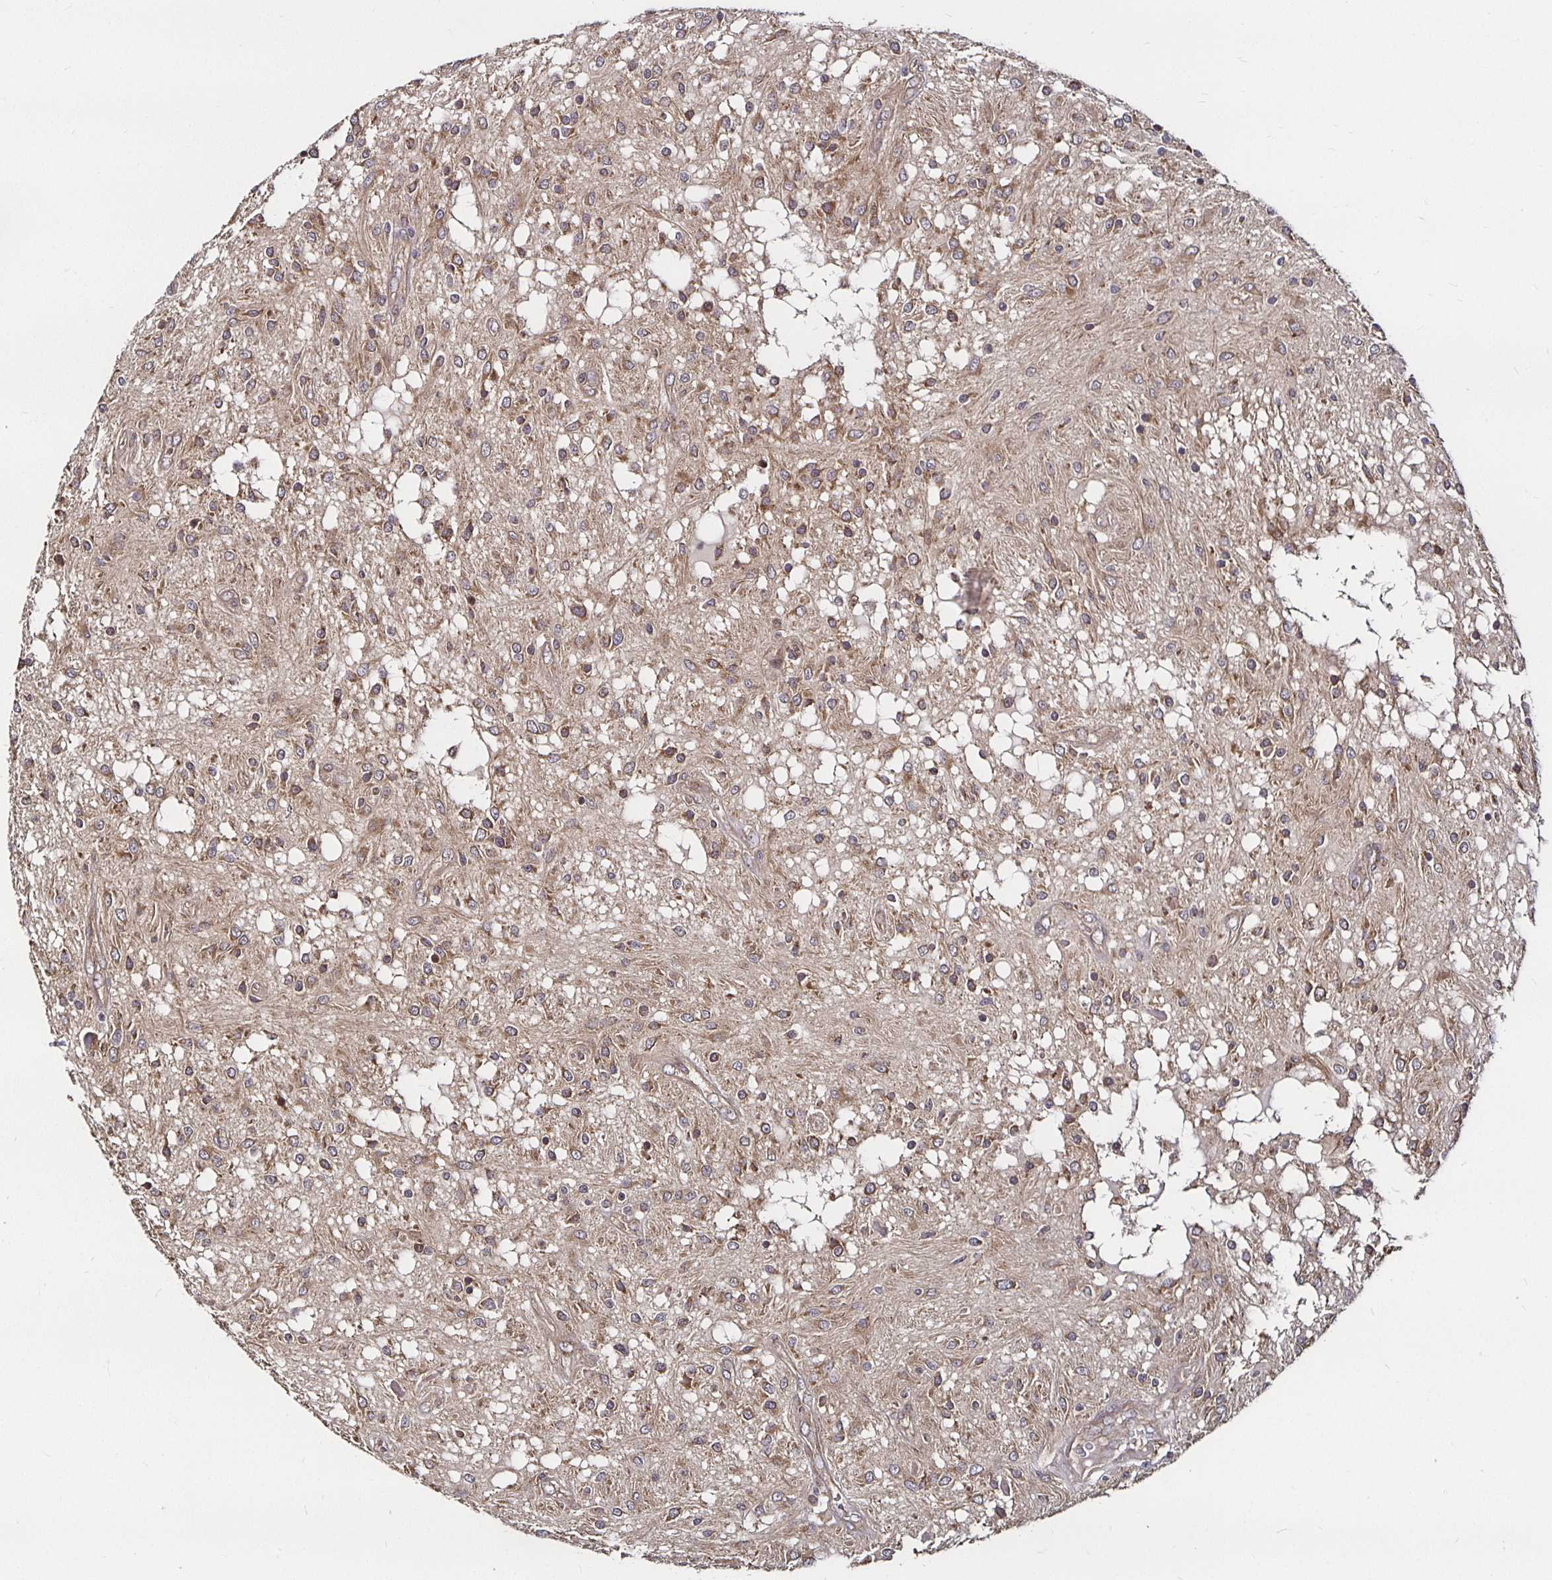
{"staining": {"intensity": "weak", "quantity": "25%-75%", "location": "cytoplasmic/membranous"}, "tissue": "glioma", "cell_type": "Tumor cells", "image_type": "cancer", "snomed": [{"axis": "morphology", "description": "Glioma, malignant, Low grade"}, {"axis": "topography", "description": "Cerebellum"}], "caption": "Protein expression by IHC shows weak cytoplasmic/membranous staining in approximately 25%-75% of tumor cells in malignant glioma (low-grade). Nuclei are stained in blue.", "gene": "MLST8", "patient": {"sex": "female", "age": 14}}